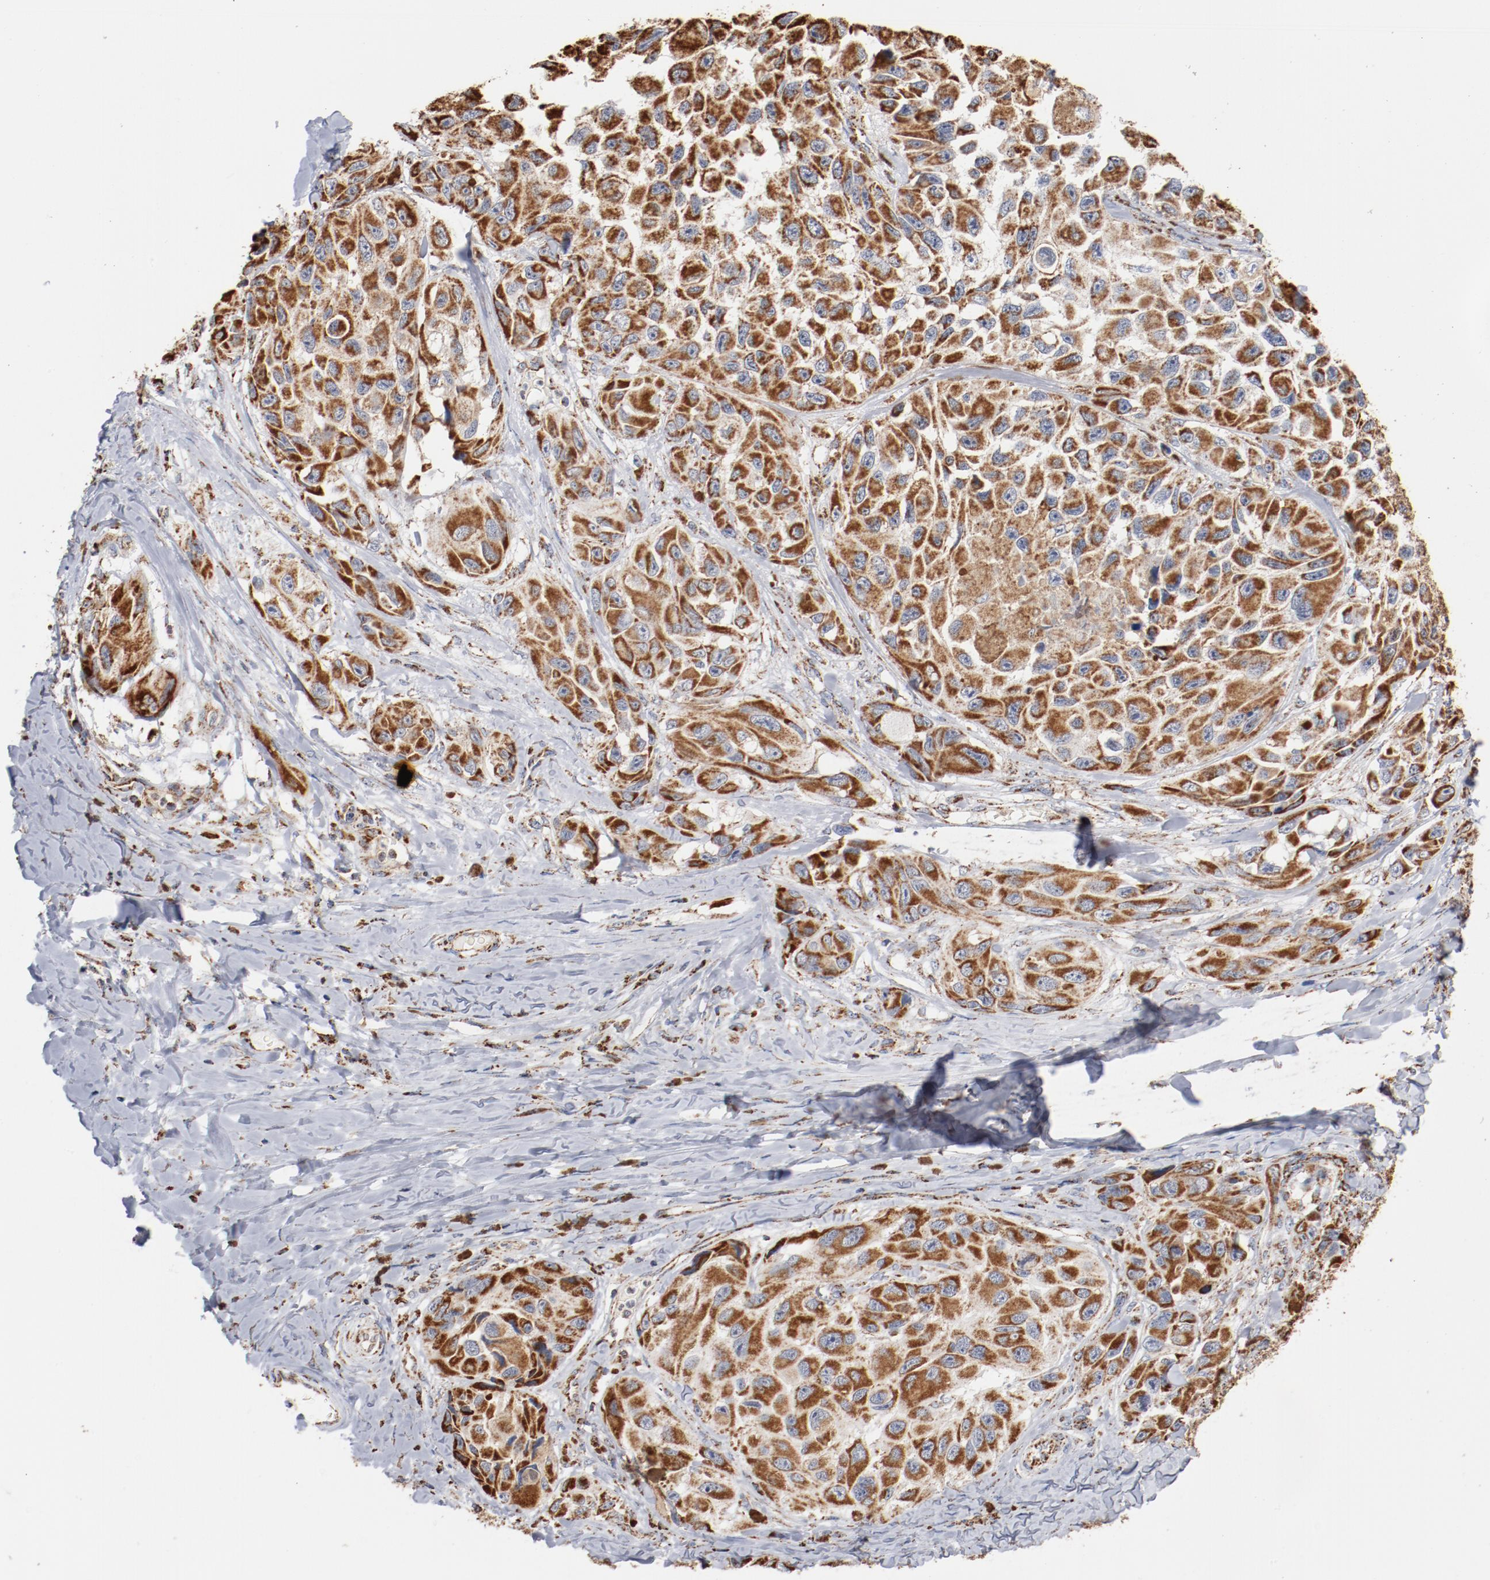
{"staining": {"intensity": "strong", "quantity": ">75%", "location": "cytoplasmic/membranous"}, "tissue": "melanoma", "cell_type": "Tumor cells", "image_type": "cancer", "snomed": [{"axis": "morphology", "description": "Malignant melanoma, NOS"}, {"axis": "topography", "description": "Skin"}], "caption": "Malignant melanoma stained with DAB immunohistochemistry (IHC) exhibits high levels of strong cytoplasmic/membranous staining in about >75% of tumor cells. (DAB IHC with brightfield microscopy, high magnification).", "gene": "NDUFS4", "patient": {"sex": "female", "age": 73}}